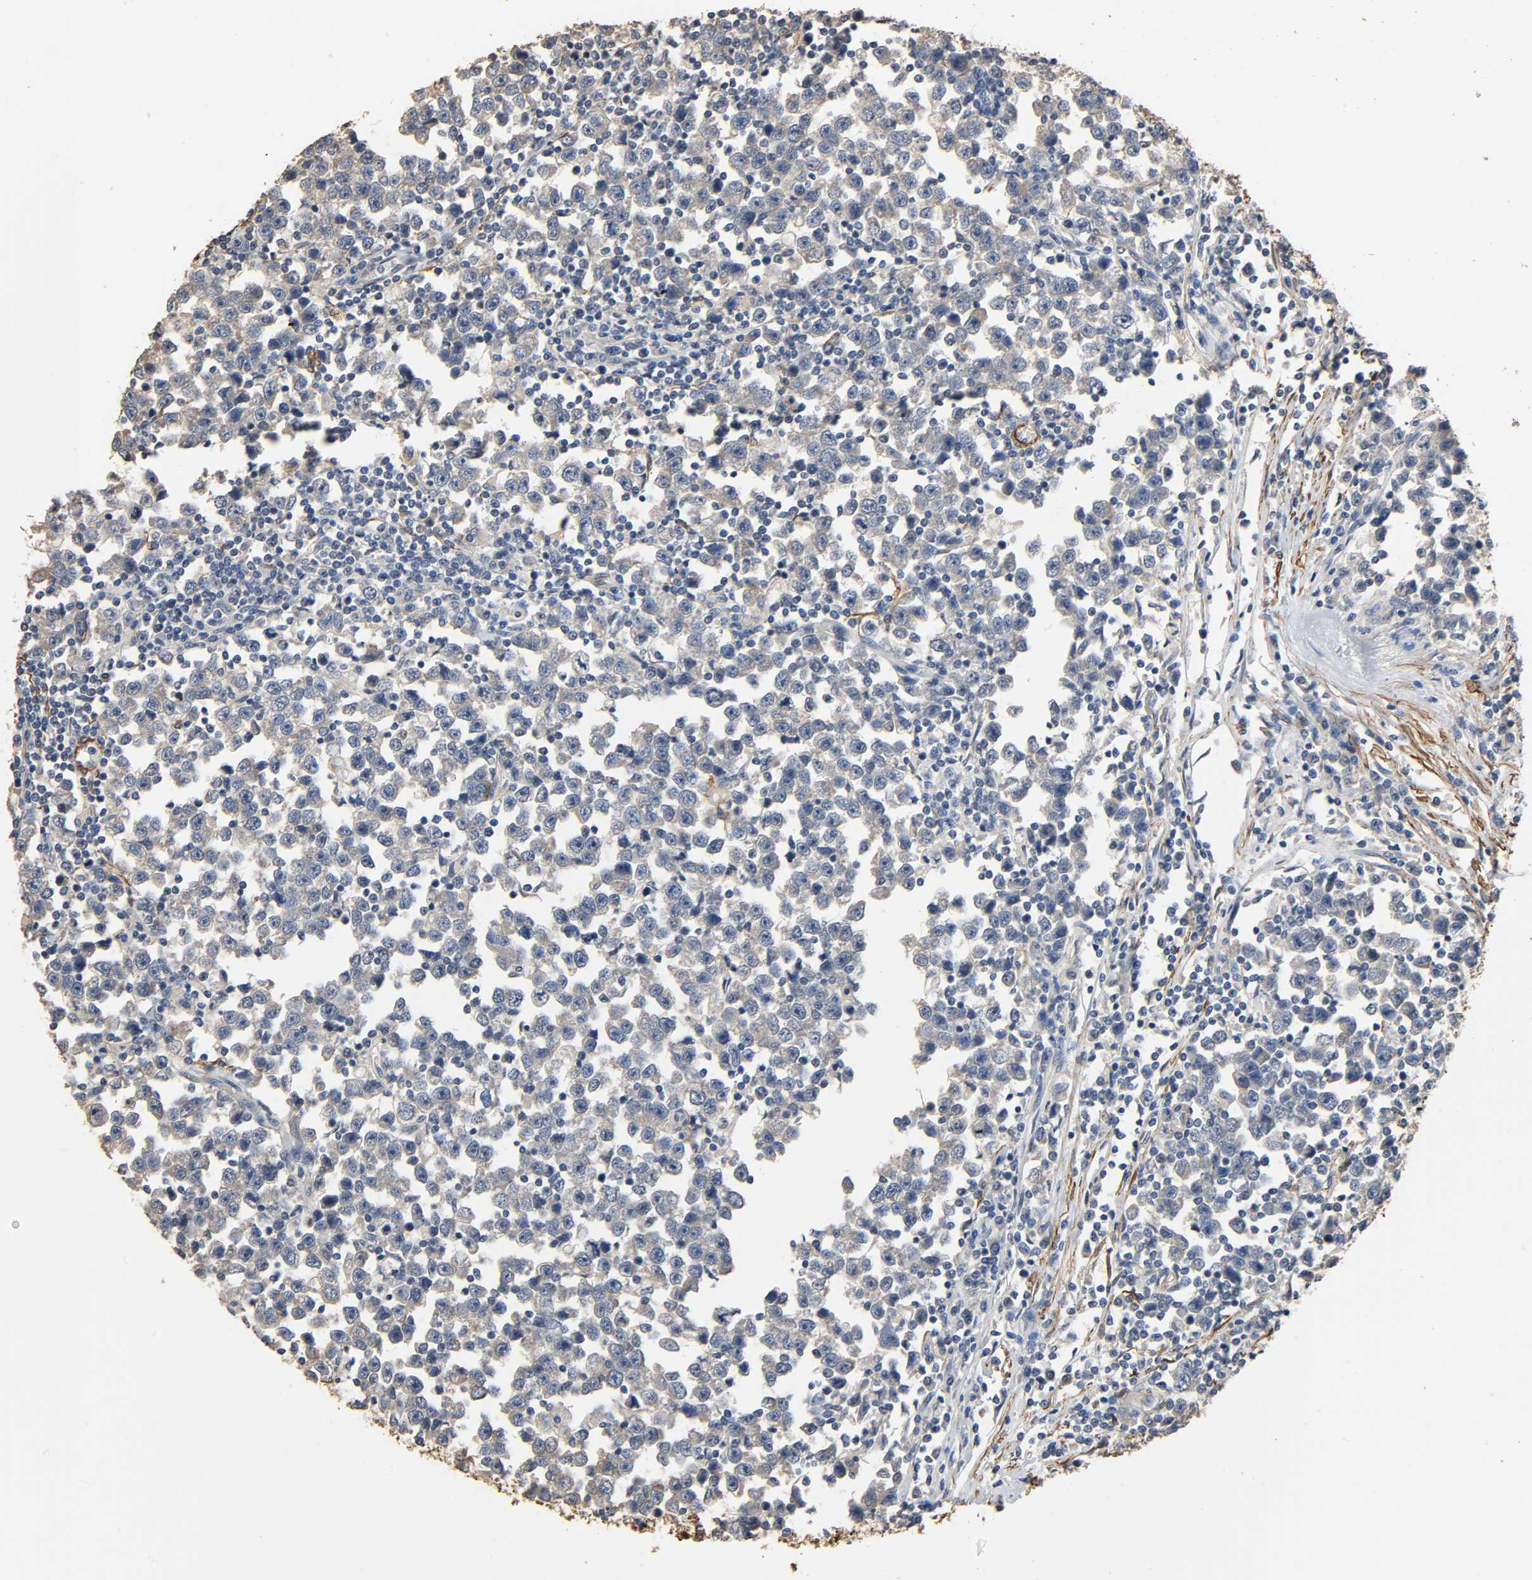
{"staining": {"intensity": "weak", "quantity": ">75%", "location": "cytoplasmic/membranous"}, "tissue": "testis cancer", "cell_type": "Tumor cells", "image_type": "cancer", "snomed": [{"axis": "morphology", "description": "Seminoma, NOS"}, {"axis": "topography", "description": "Testis"}], "caption": "Testis cancer (seminoma) tissue reveals weak cytoplasmic/membranous expression in approximately >75% of tumor cells, visualized by immunohistochemistry. (DAB IHC with brightfield microscopy, high magnification).", "gene": "GSTA3", "patient": {"sex": "male", "age": 43}}